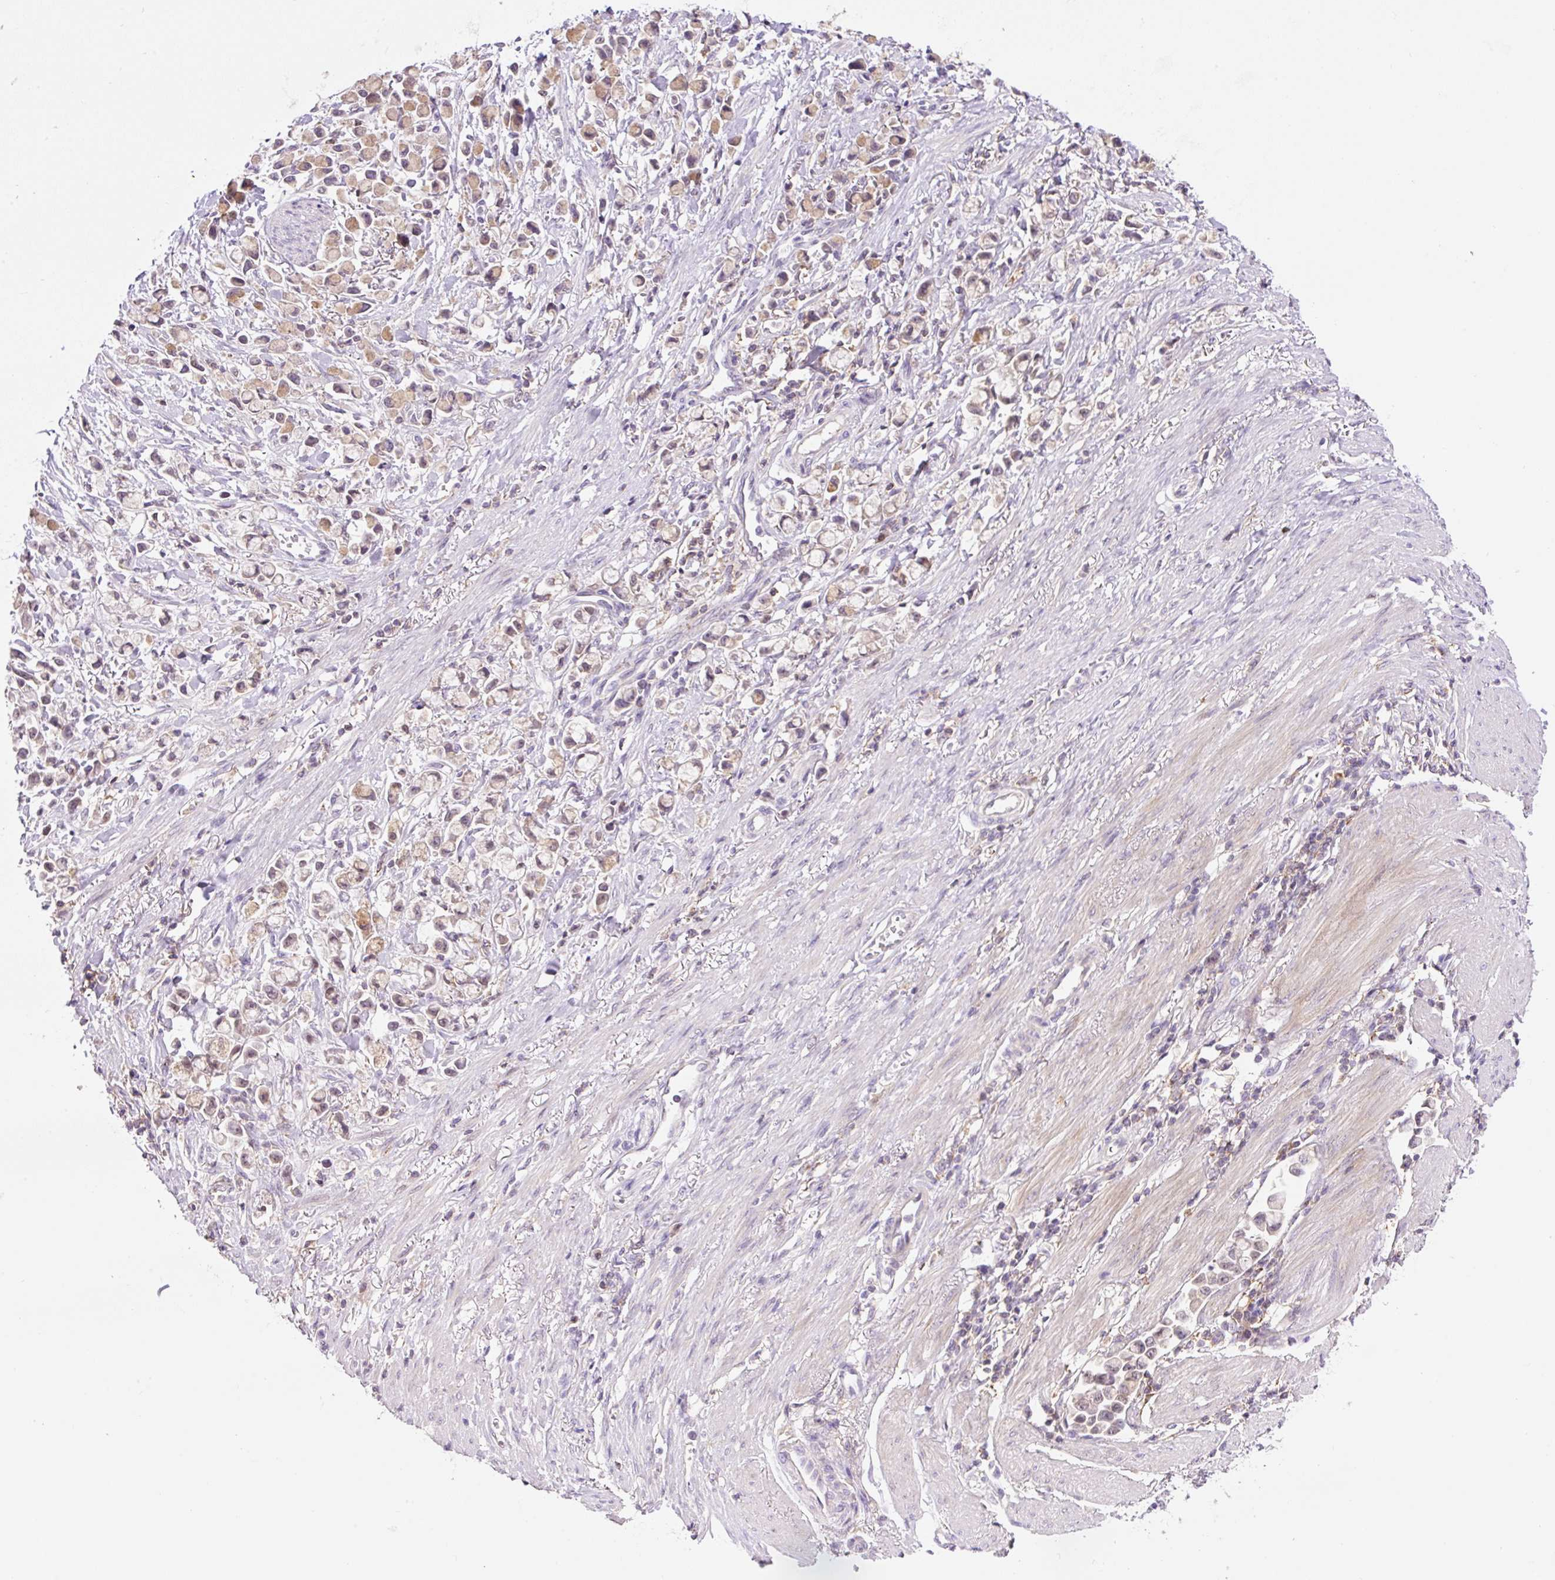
{"staining": {"intensity": "weak", "quantity": ">75%", "location": "cytoplasmic/membranous"}, "tissue": "stomach cancer", "cell_type": "Tumor cells", "image_type": "cancer", "snomed": [{"axis": "morphology", "description": "Adenocarcinoma, NOS"}, {"axis": "topography", "description": "Stomach"}], "caption": "IHC of human stomach cancer reveals low levels of weak cytoplasmic/membranous positivity in approximately >75% of tumor cells.", "gene": "CARD11", "patient": {"sex": "female", "age": 81}}